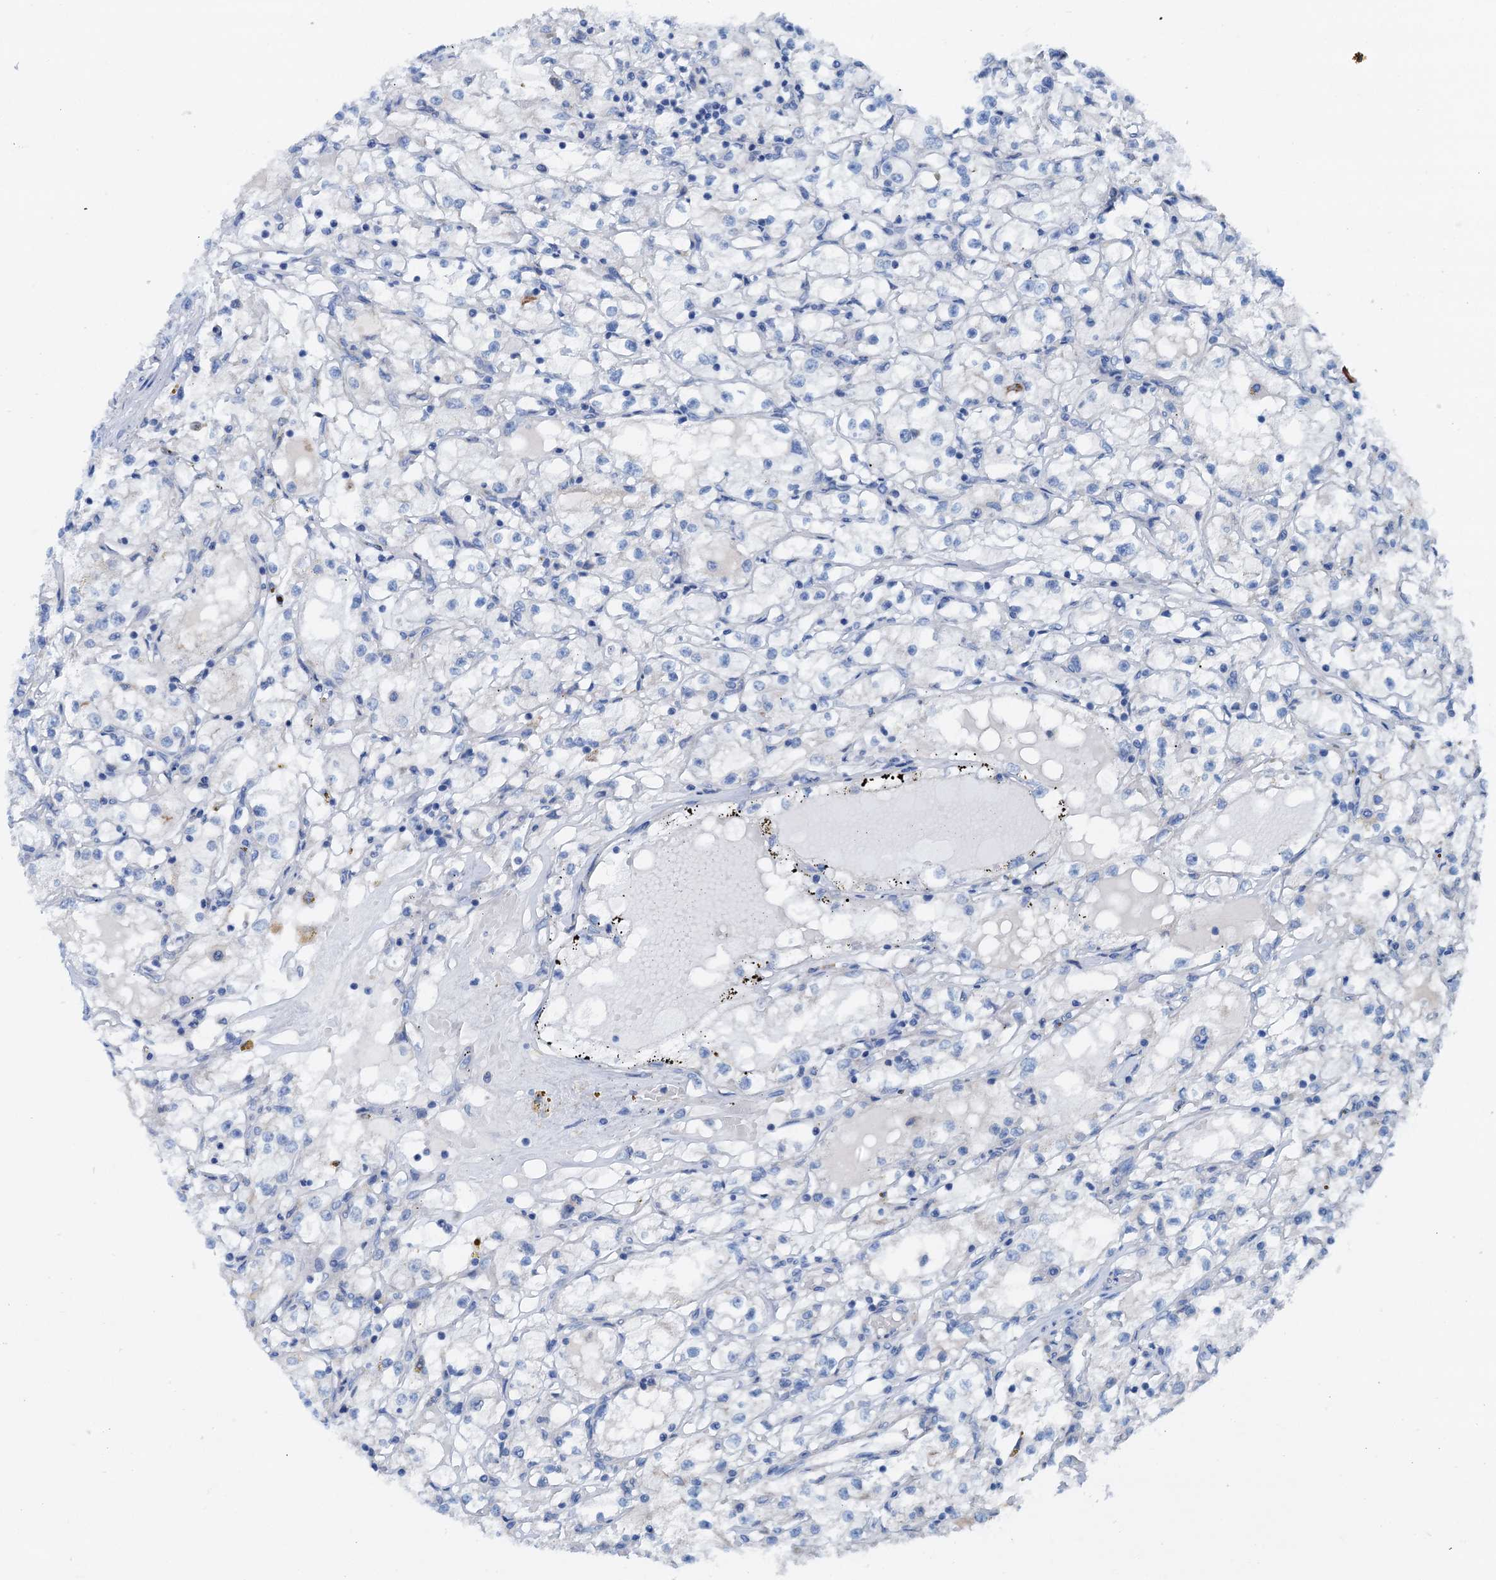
{"staining": {"intensity": "negative", "quantity": "none", "location": "none"}, "tissue": "renal cancer", "cell_type": "Tumor cells", "image_type": "cancer", "snomed": [{"axis": "morphology", "description": "Adenocarcinoma, NOS"}, {"axis": "topography", "description": "Kidney"}], "caption": "Immunohistochemistry (IHC) micrograph of neoplastic tissue: renal adenocarcinoma stained with DAB (3,3'-diaminobenzidine) shows no significant protein expression in tumor cells.", "gene": "KNDC1", "patient": {"sex": "male", "age": 56}}